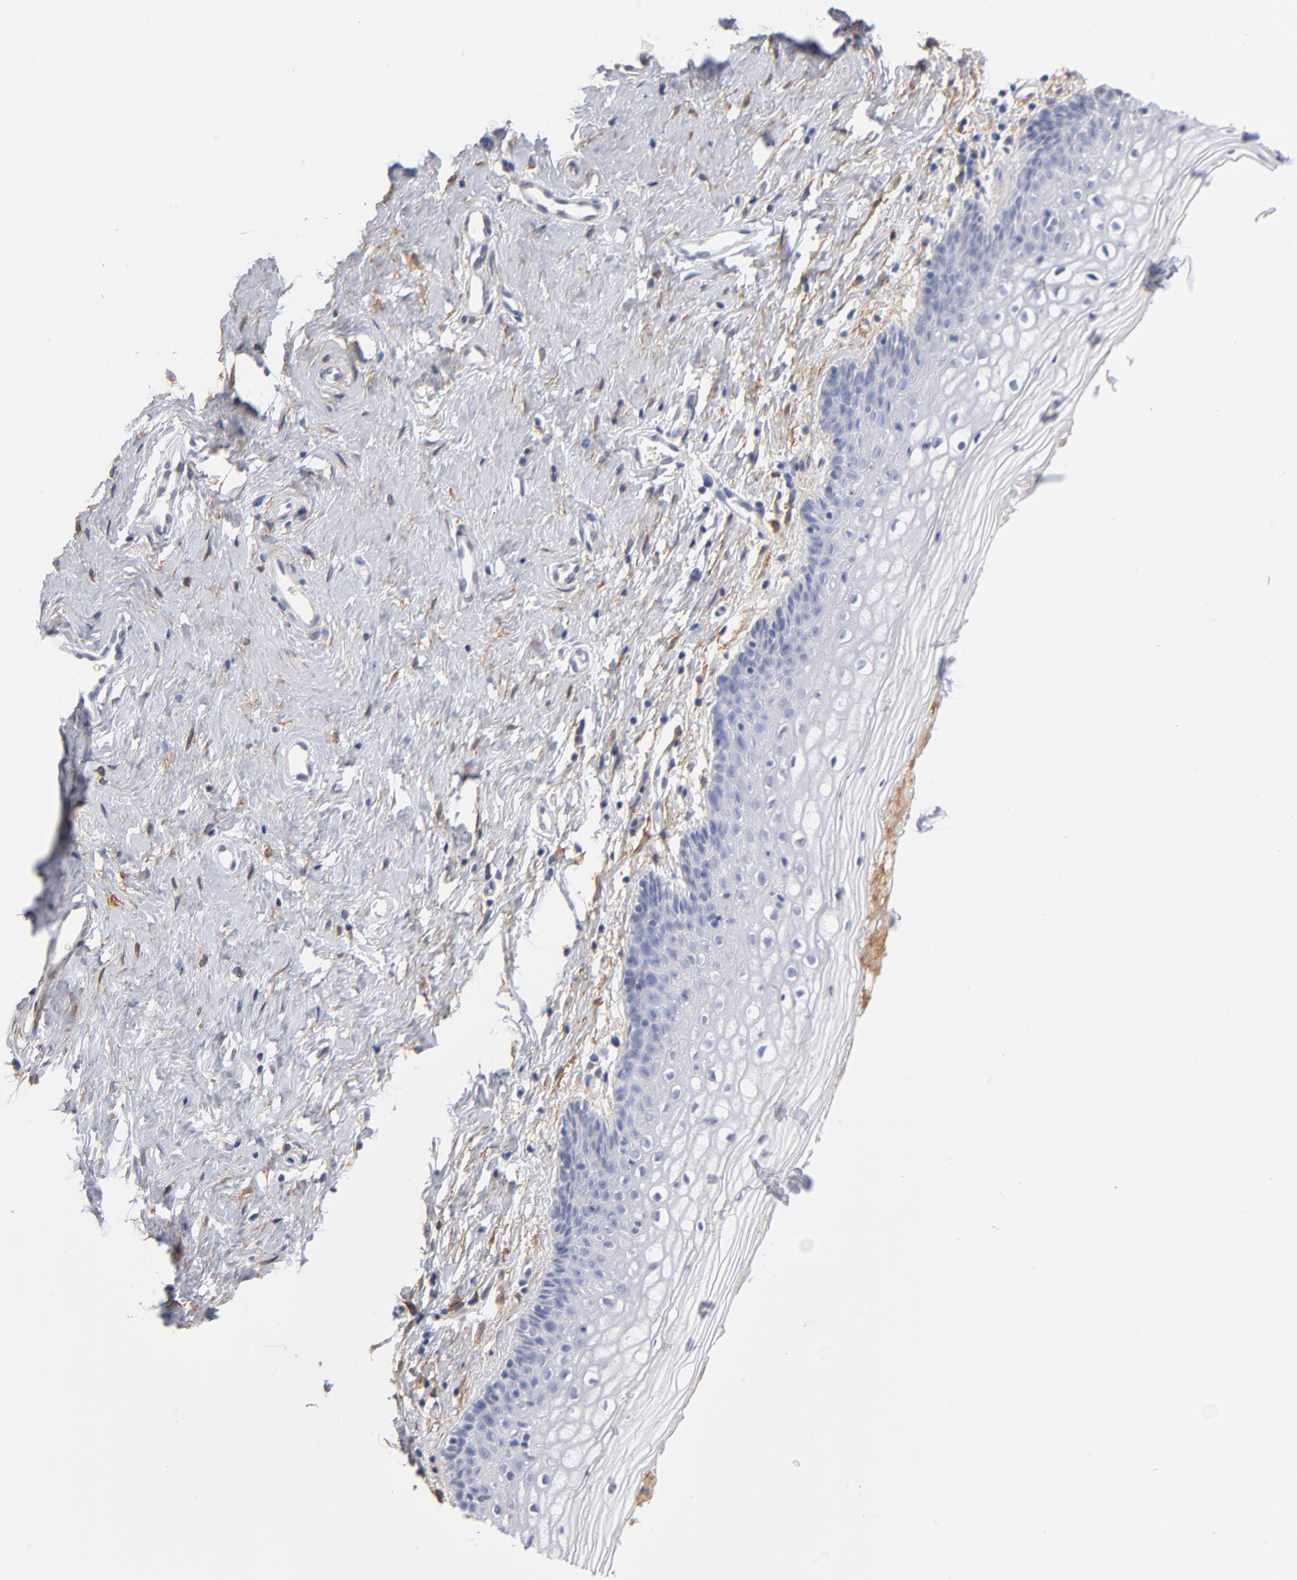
{"staining": {"intensity": "negative", "quantity": "none", "location": "none"}, "tissue": "vagina", "cell_type": "Squamous epithelial cells", "image_type": "normal", "snomed": [{"axis": "morphology", "description": "Normal tissue, NOS"}, {"axis": "topography", "description": "Vagina"}], "caption": "The image exhibits no significant positivity in squamous epithelial cells of vagina.", "gene": "ITGA8", "patient": {"sex": "female", "age": 46}}